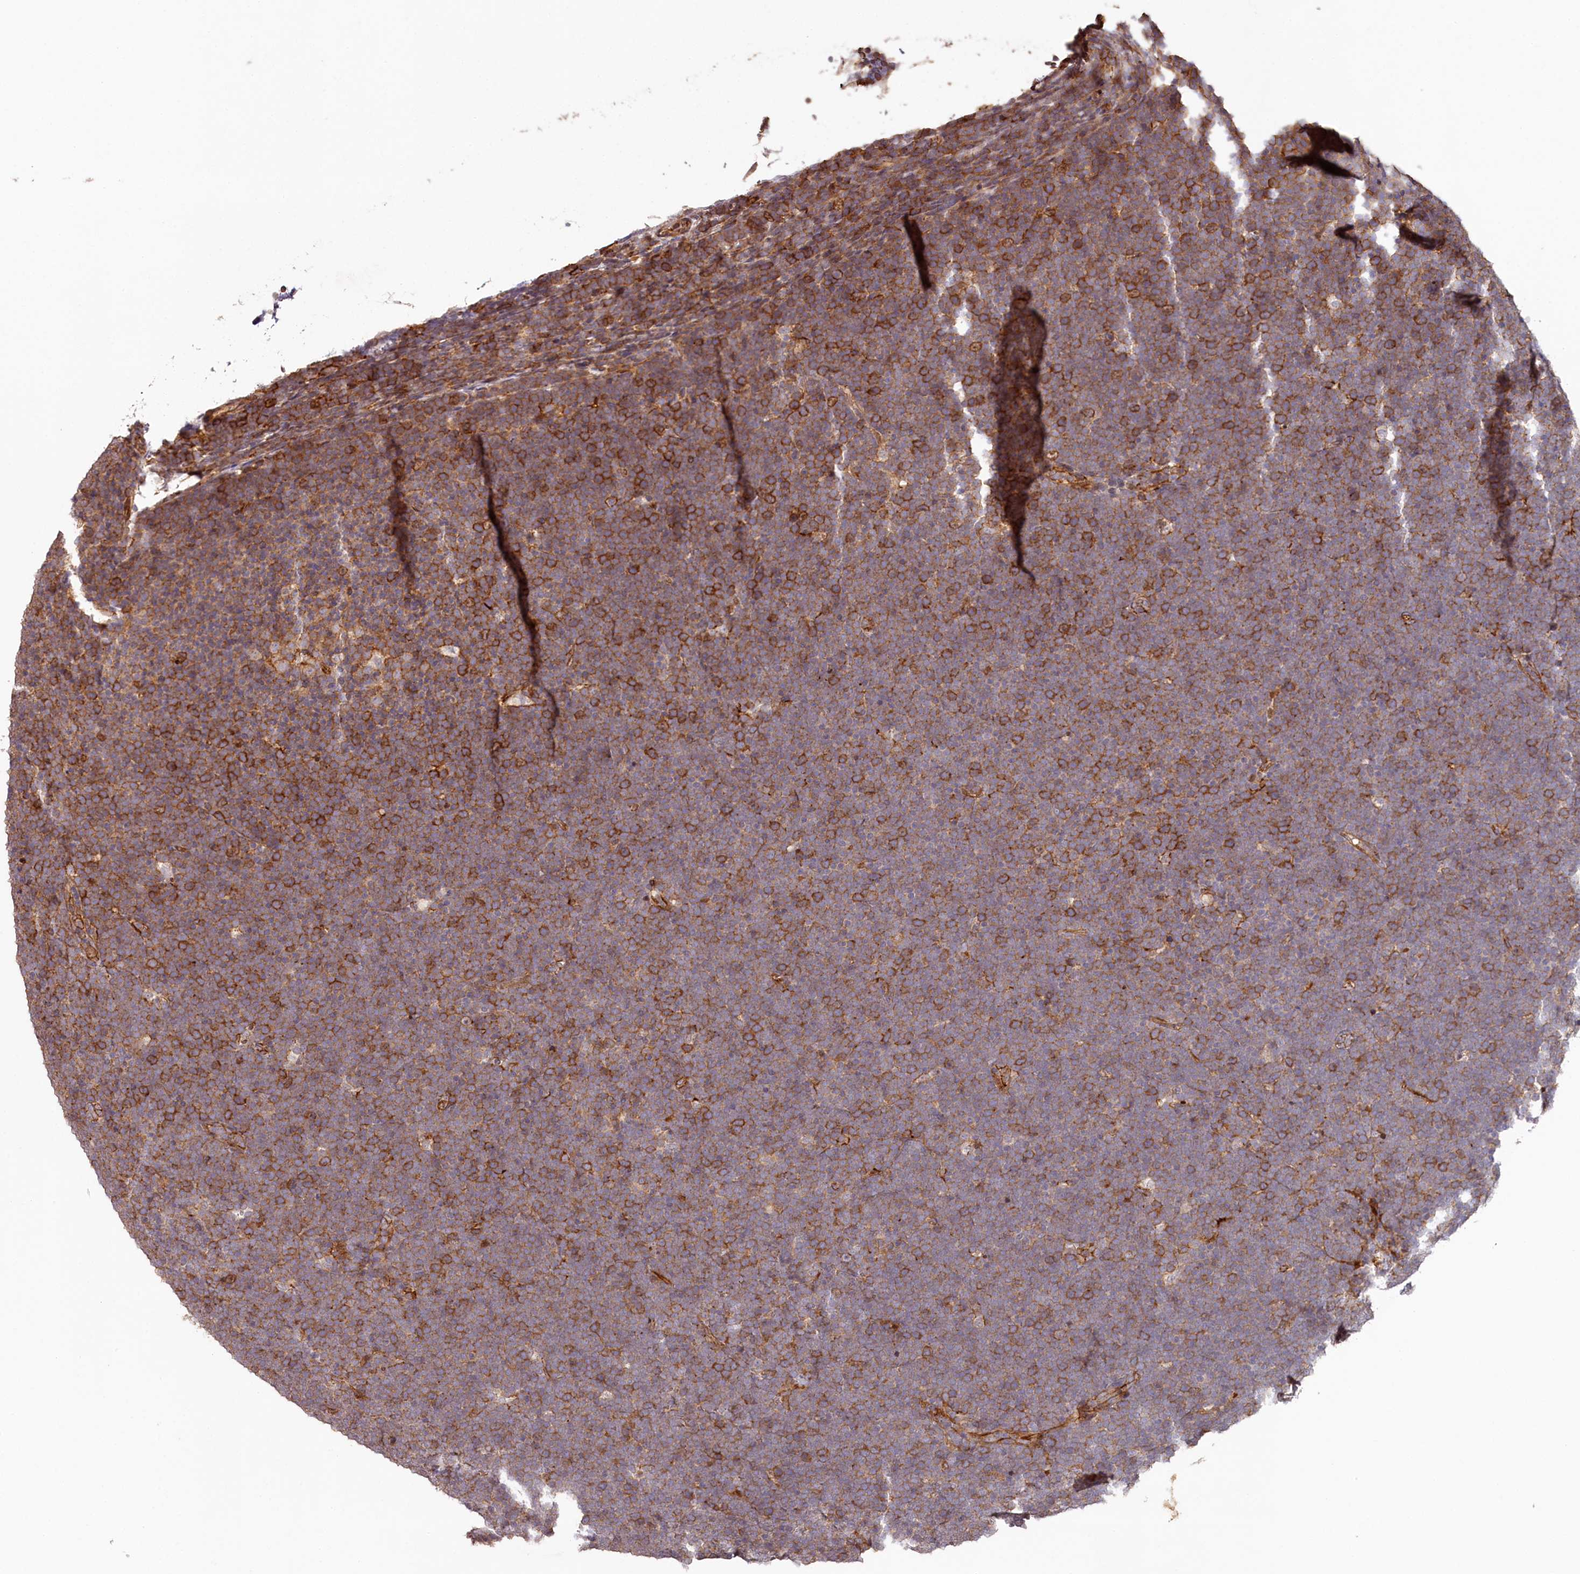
{"staining": {"intensity": "strong", "quantity": "25%-75%", "location": "cytoplasmic/membranous"}, "tissue": "lymphoma", "cell_type": "Tumor cells", "image_type": "cancer", "snomed": [{"axis": "morphology", "description": "Malignant lymphoma, non-Hodgkin's type, High grade"}, {"axis": "topography", "description": "Lymph node"}], "caption": "Protein expression by IHC reveals strong cytoplasmic/membranous staining in about 25%-75% of tumor cells in lymphoma. (Brightfield microscopy of DAB IHC at high magnification).", "gene": "KIF14", "patient": {"sex": "male", "age": 13}}